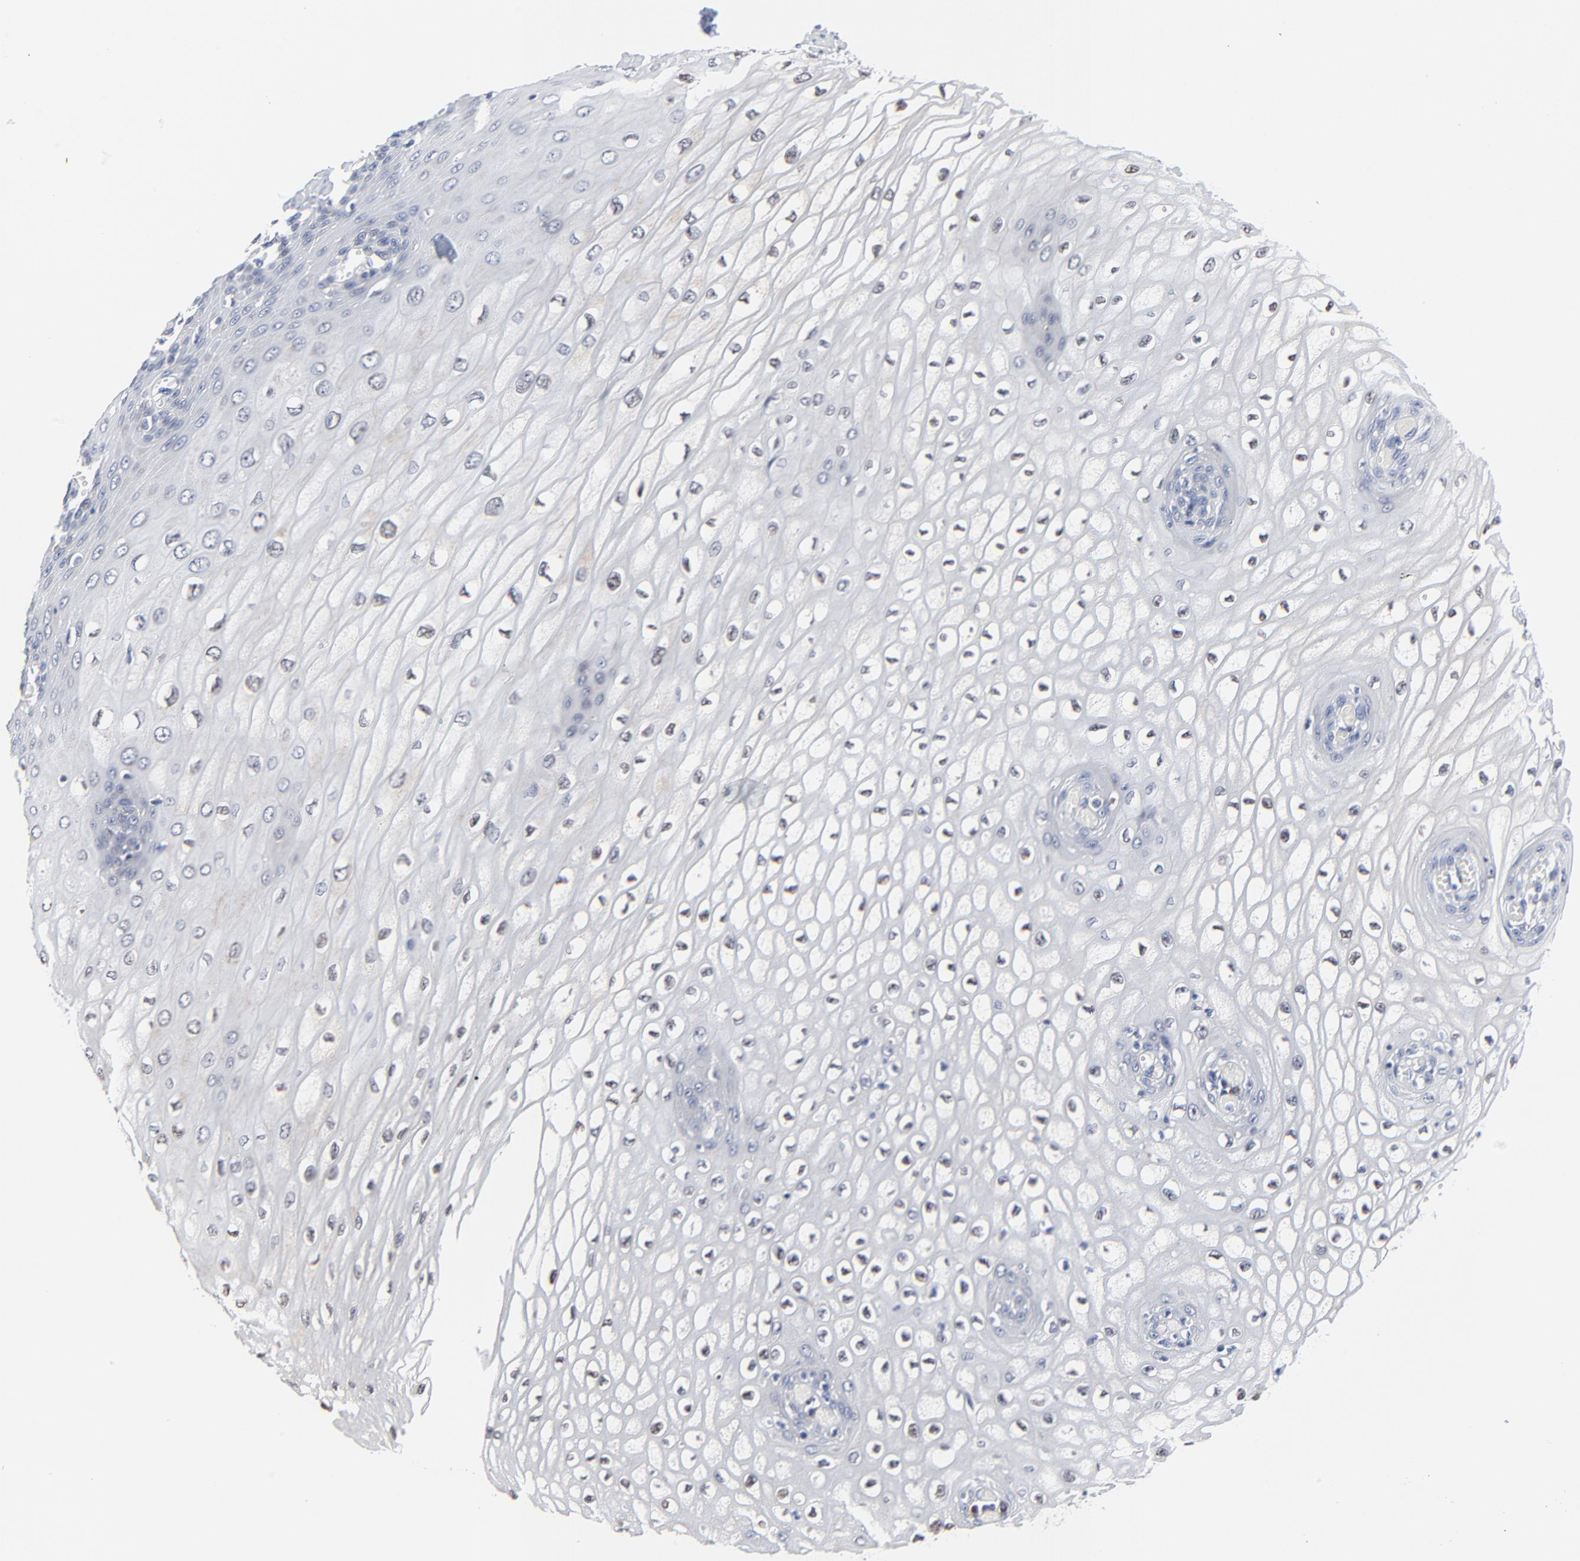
{"staining": {"intensity": "negative", "quantity": "none", "location": "none"}, "tissue": "esophagus", "cell_type": "Squamous epithelial cells", "image_type": "normal", "snomed": [{"axis": "morphology", "description": "Normal tissue, NOS"}, {"axis": "topography", "description": "Esophagus"}], "caption": "IHC micrograph of unremarkable esophagus: esophagus stained with DAB (3,3'-diaminobenzidine) displays no significant protein positivity in squamous epithelial cells.", "gene": "NLGN3", "patient": {"sex": "male", "age": 65}}